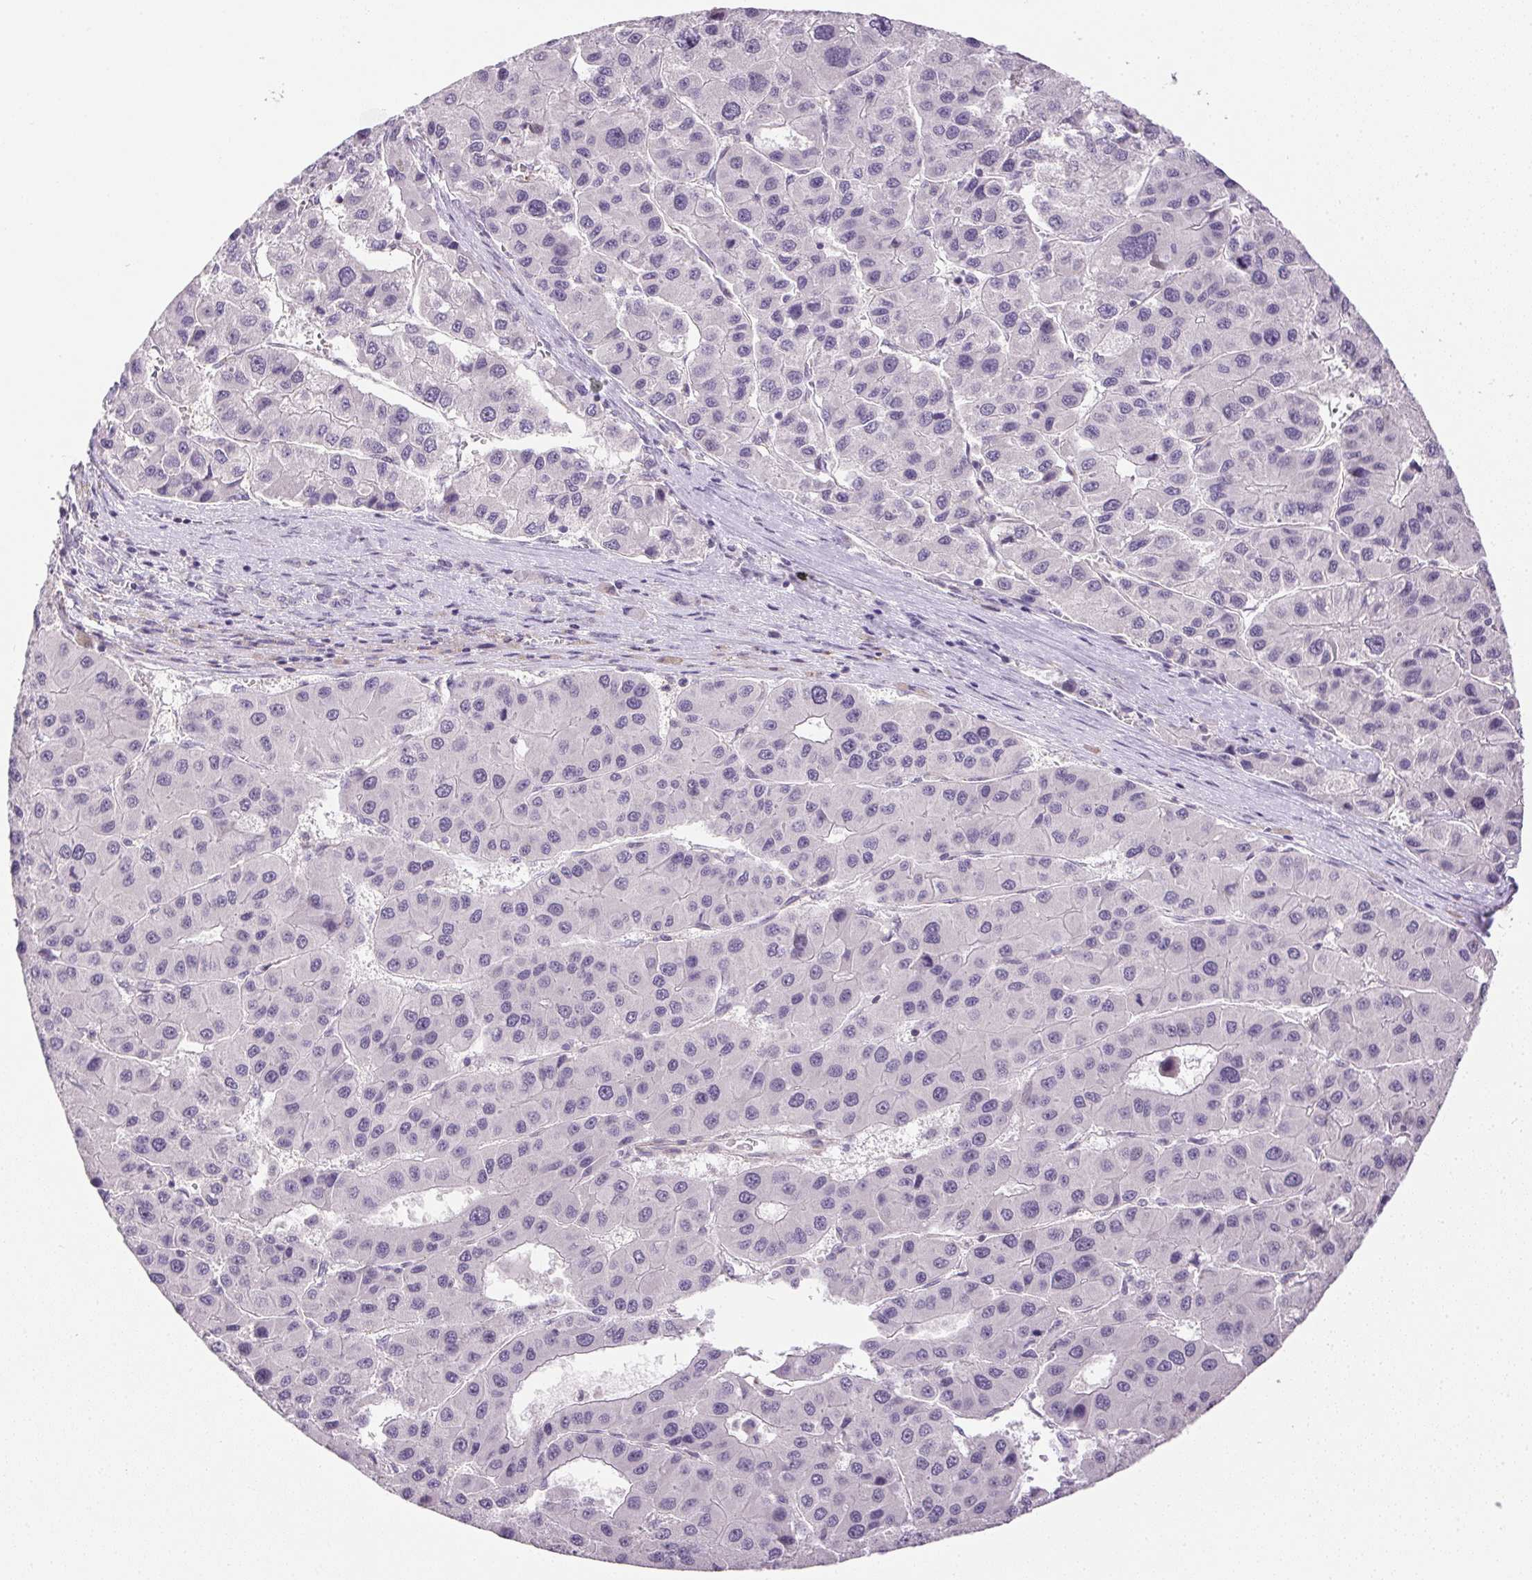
{"staining": {"intensity": "negative", "quantity": "none", "location": "none"}, "tissue": "liver cancer", "cell_type": "Tumor cells", "image_type": "cancer", "snomed": [{"axis": "morphology", "description": "Carcinoma, Hepatocellular, NOS"}, {"axis": "topography", "description": "Liver"}], "caption": "An immunohistochemistry (IHC) micrograph of liver hepatocellular carcinoma is shown. There is no staining in tumor cells of liver hepatocellular carcinoma.", "gene": "PRL", "patient": {"sex": "male", "age": 73}}